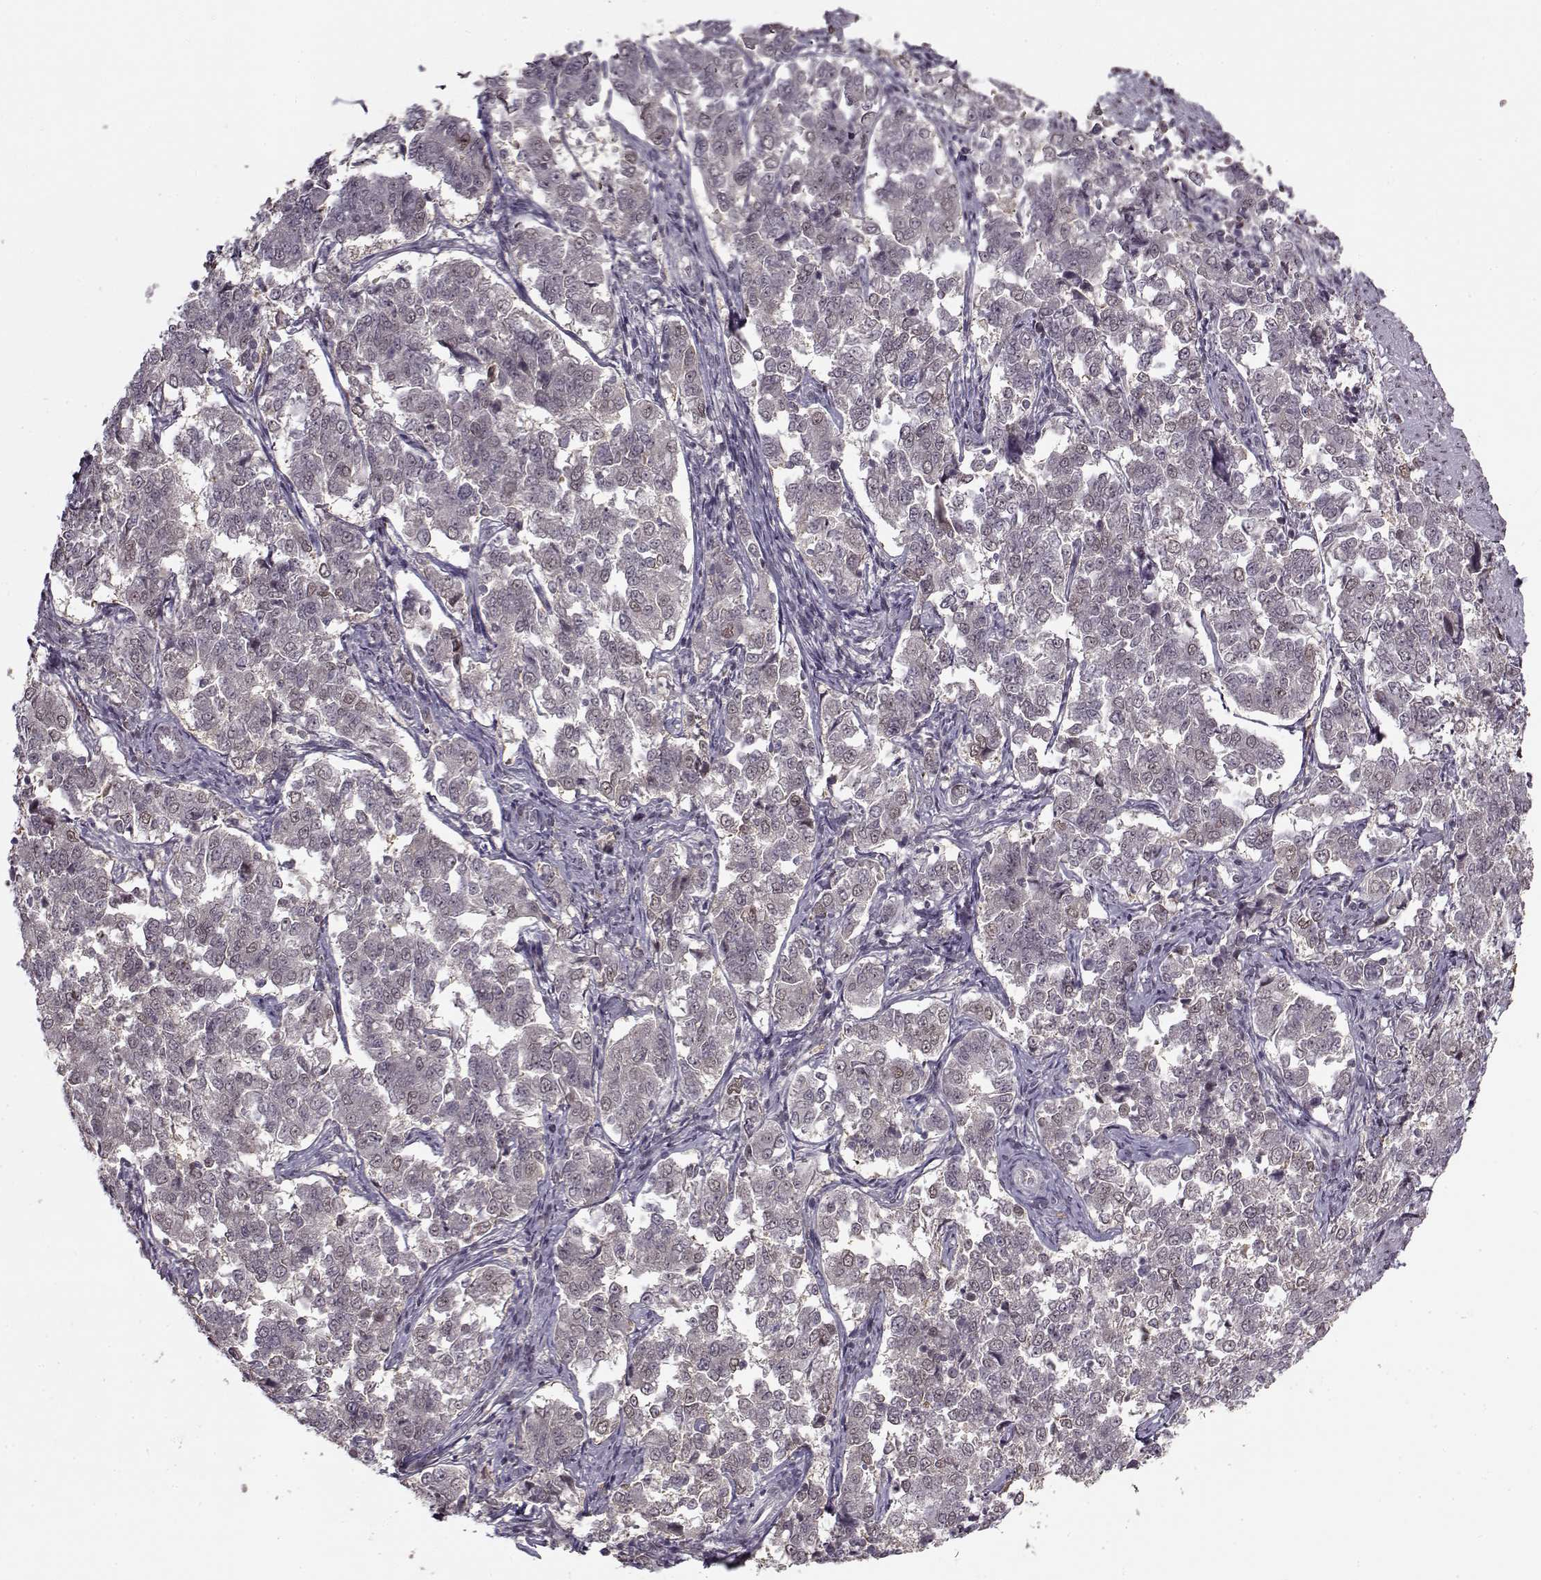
{"staining": {"intensity": "weak", "quantity": "<25%", "location": "cytoplasmic/membranous"}, "tissue": "endometrial cancer", "cell_type": "Tumor cells", "image_type": "cancer", "snomed": [{"axis": "morphology", "description": "Adenocarcinoma, NOS"}, {"axis": "topography", "description": "Endometrium"}], "caption": "Tumor cells show no significant staining in endometrial adenocarcinoma.", "gene": "DENND4B", "patient": {"sex": "female", "age": 43}}